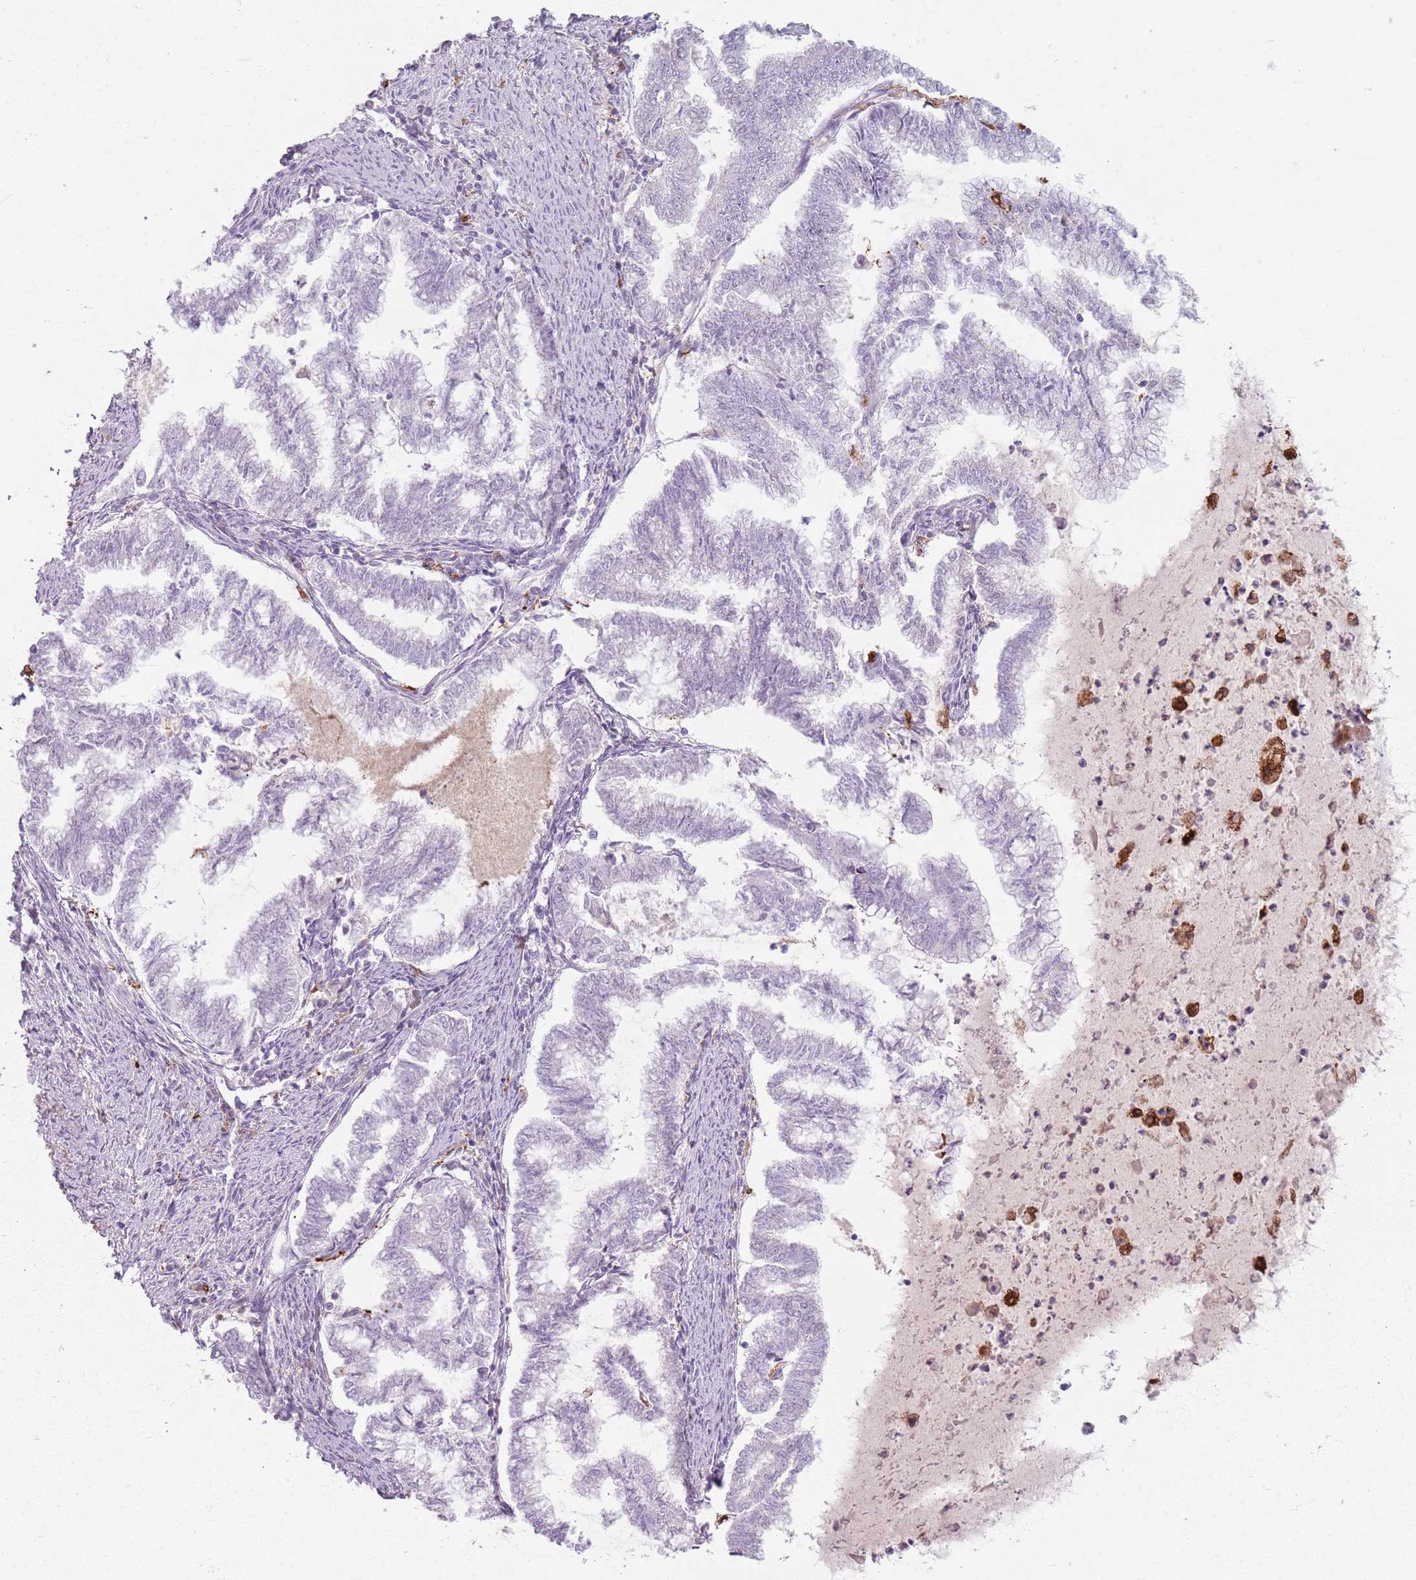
{"staining": {"intensity": "negative", "quantity": "none", "location": "none"}, "tissue": "endometrial cancer", "cell_type": "Tumor cells", "image_type": "cancer", "snomed": [{"axis": "morphology", "description": "Adenocarcinoma, NOS"}, {"axis": "topography", "description": "Endometrium"}], "caption": "Immunohistochemistry histopathology image of neoplastic tissue: human adenocarcinoma (endometrial) stained with DAB (3,3'-diaminobenzidine) reveals no significant protein expression in tumor cells.", "gene": "GDPGP1", "patient": {"sex": "female", "age": 79}}